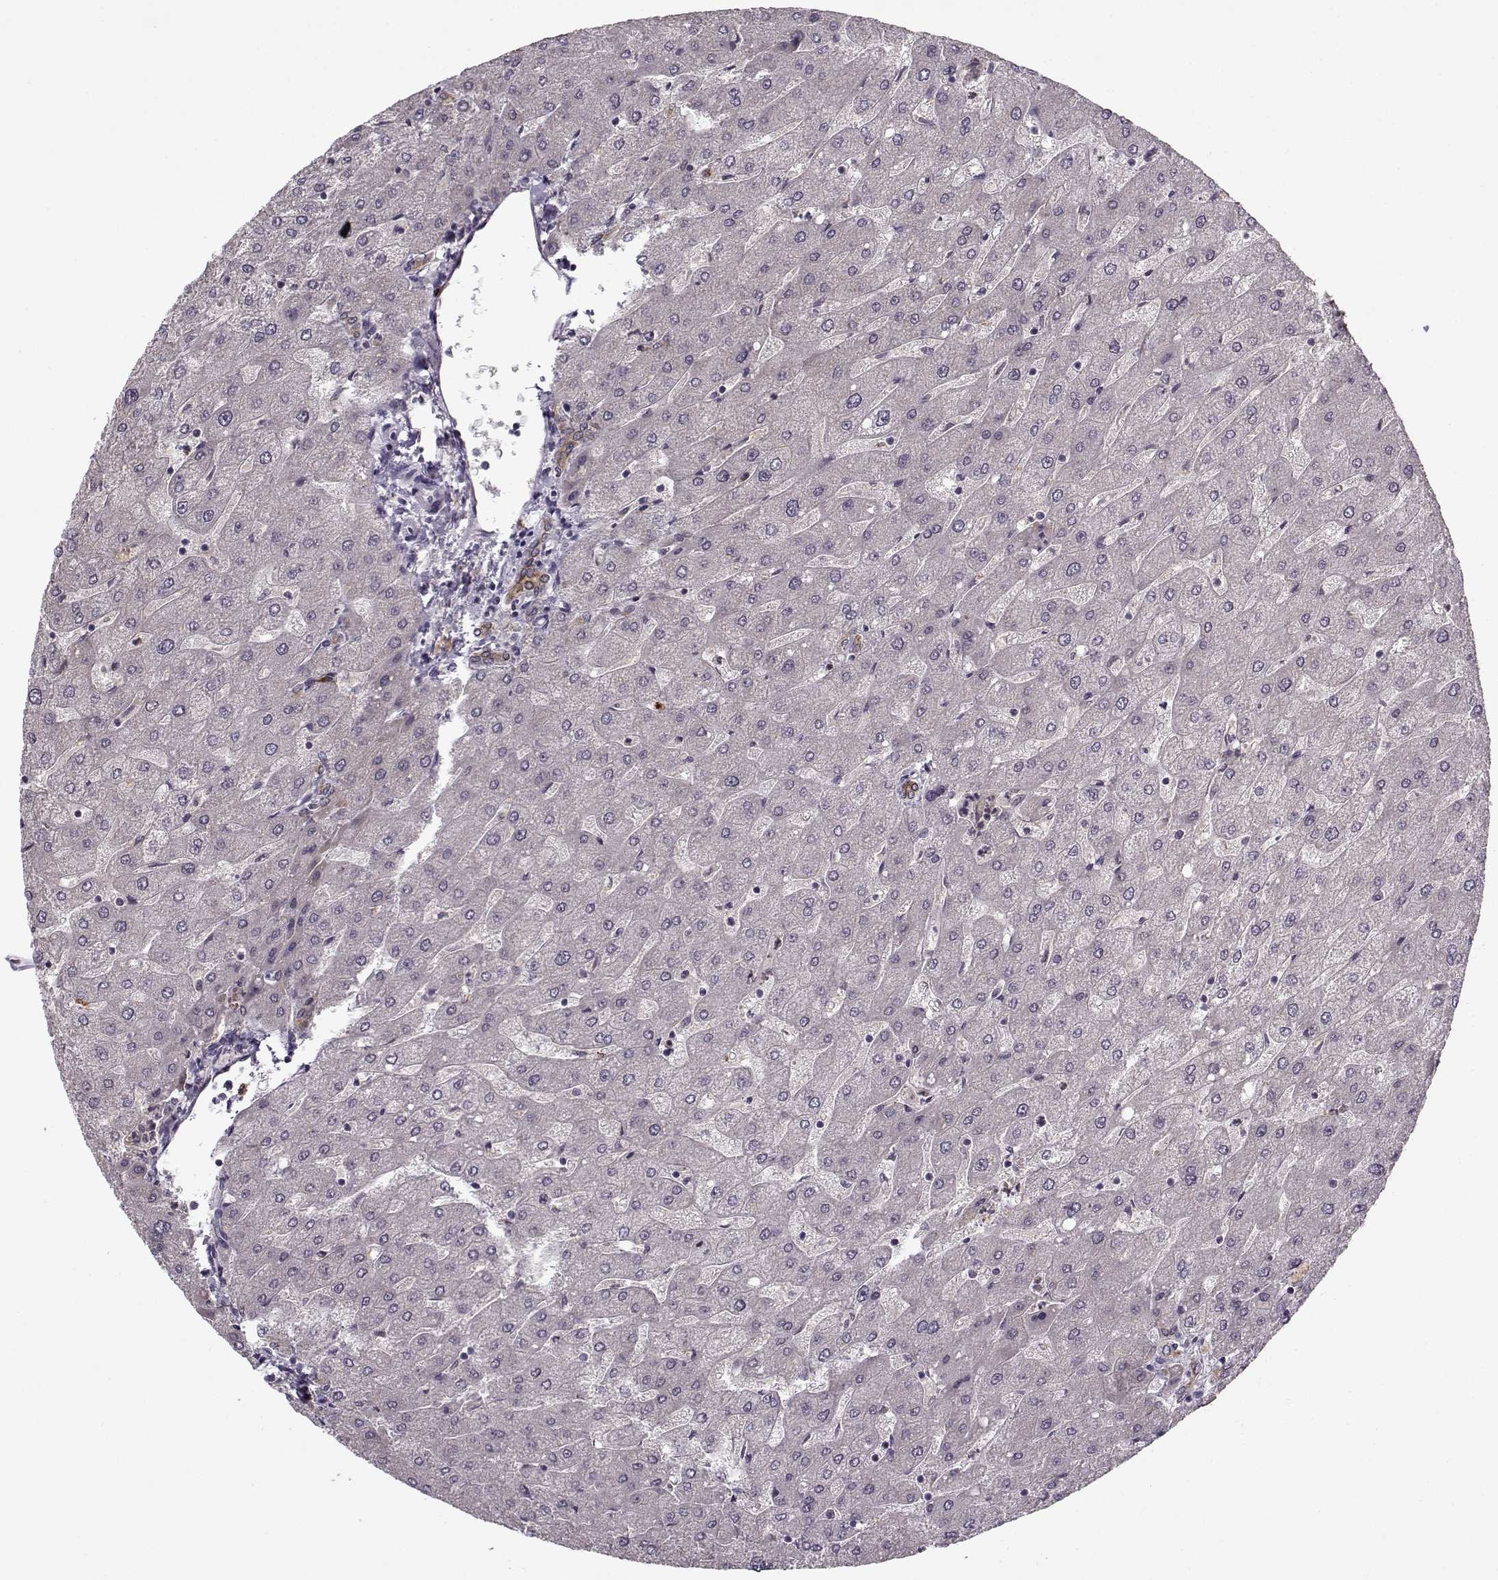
{"staining": {"intensity": "moderate", "quantity": ">75%", "location": "cytoplasmic/membranous"}, "tissue": "liver", "cell_type": "Cholangiocytes", "image_type": "normal", "snomed": [{"axis": "morphology", "description": "Normal tissue, NOS"}, {"axis": "topography", "description": "Liver"}], "caption": "Benign liver reveals moderate cytoplasmic/membranous expression in about >75% of cholangiocytes (Brightfield microscopy of DAB IHC at high magnification)..", "gene": "DENND4B", "patient": {"sex": "male", "age": 67}}